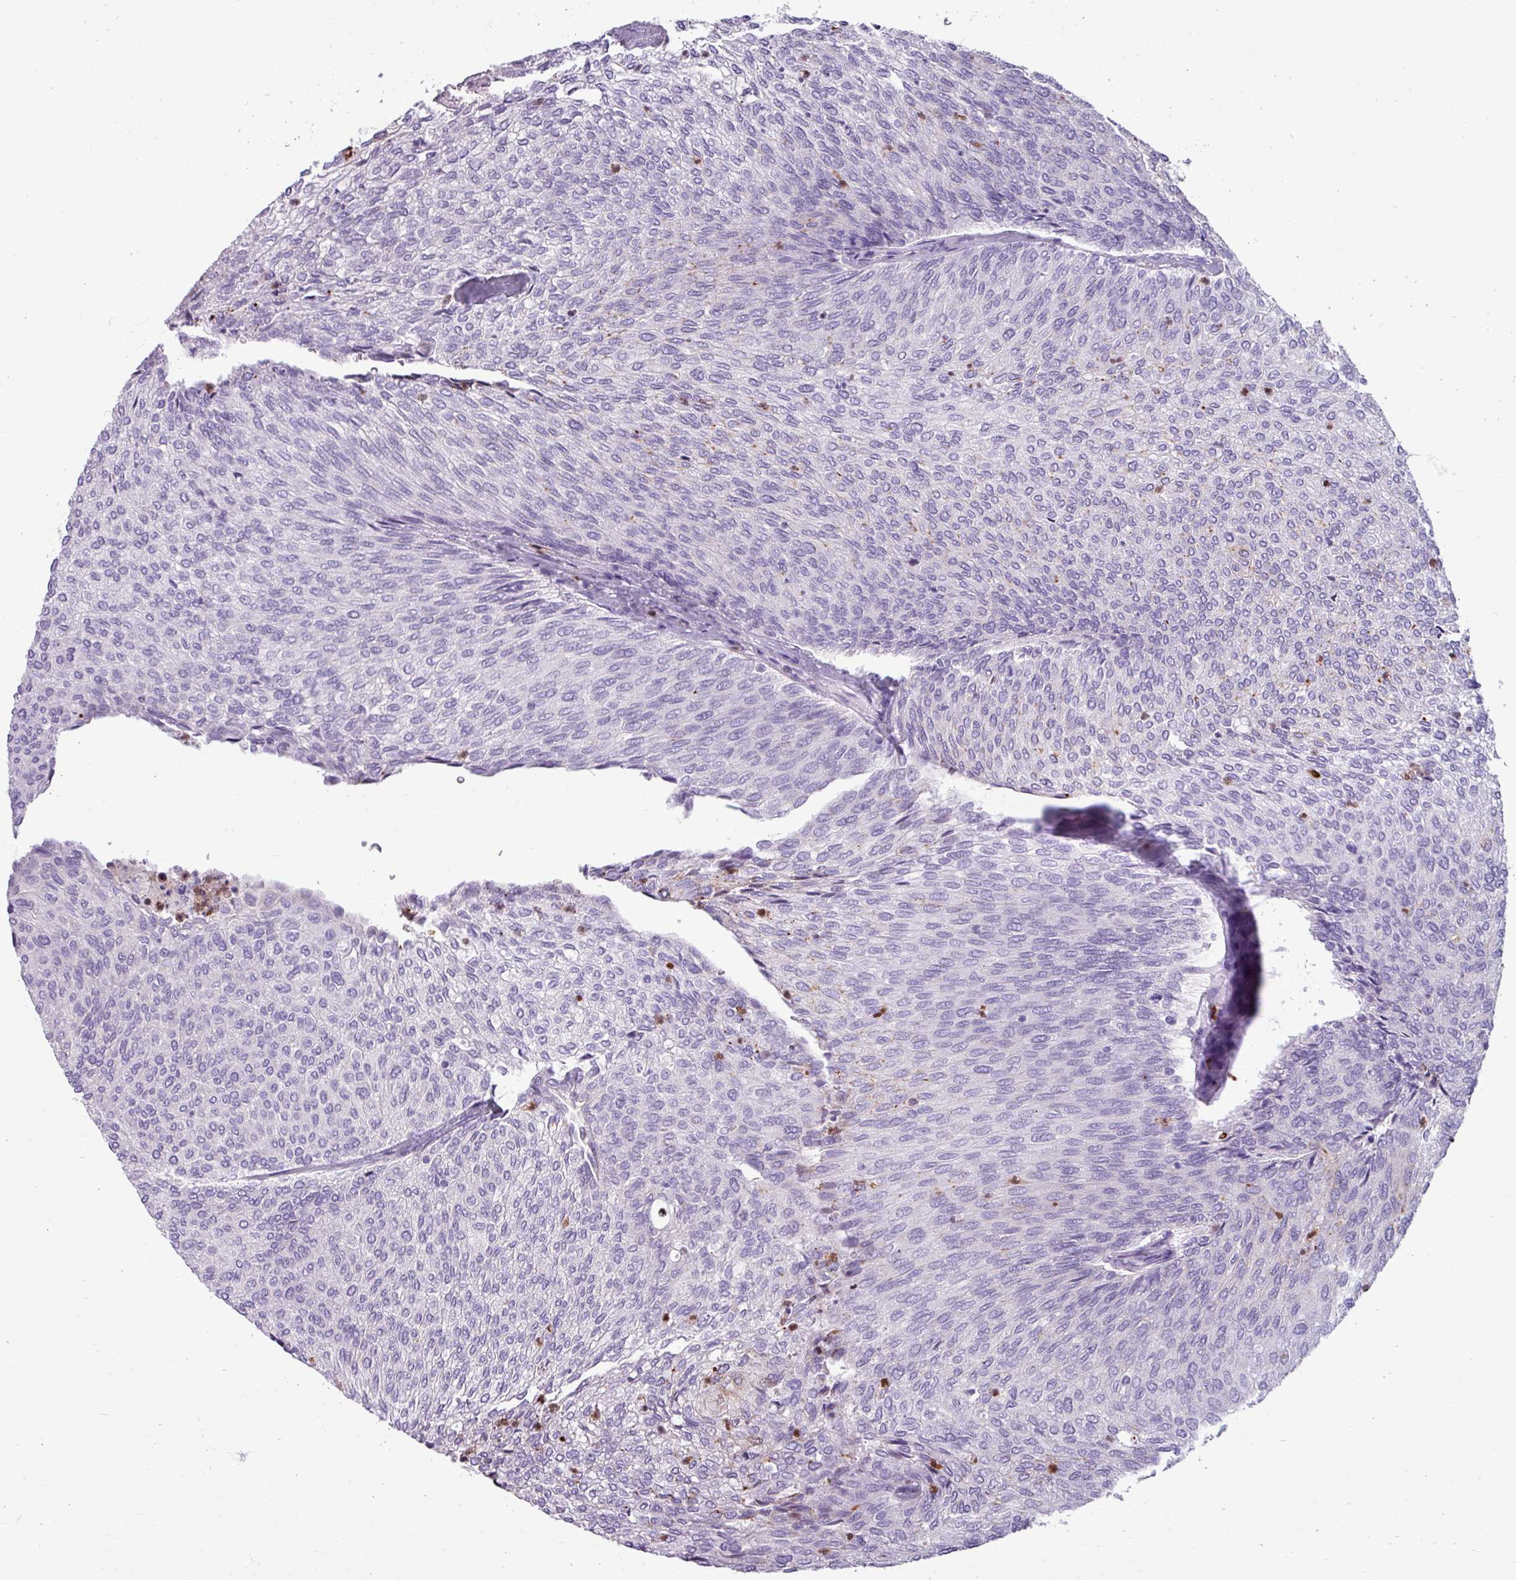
{"staining": {"intensity": "negative", "quantity": "none", "location": "none"}, "tissue": "urothelial cancer", "cell_type": "Tumor cells", "image_type": "cancer", "snomed": [{"axis": "morphology", "description": "Urothelial carcinoma, Low grade"}, {"axis": "topography", "description": "Urinary bladder"}], "caption": "Immunohistochemistry (IHC) photomicrograph of low-grade urothelial carcinoma stained for a protein (brown), which displays no positivity in tumor cells.", "gene": "TRIM39", "patient": {"sex": "female", "age": 79}}